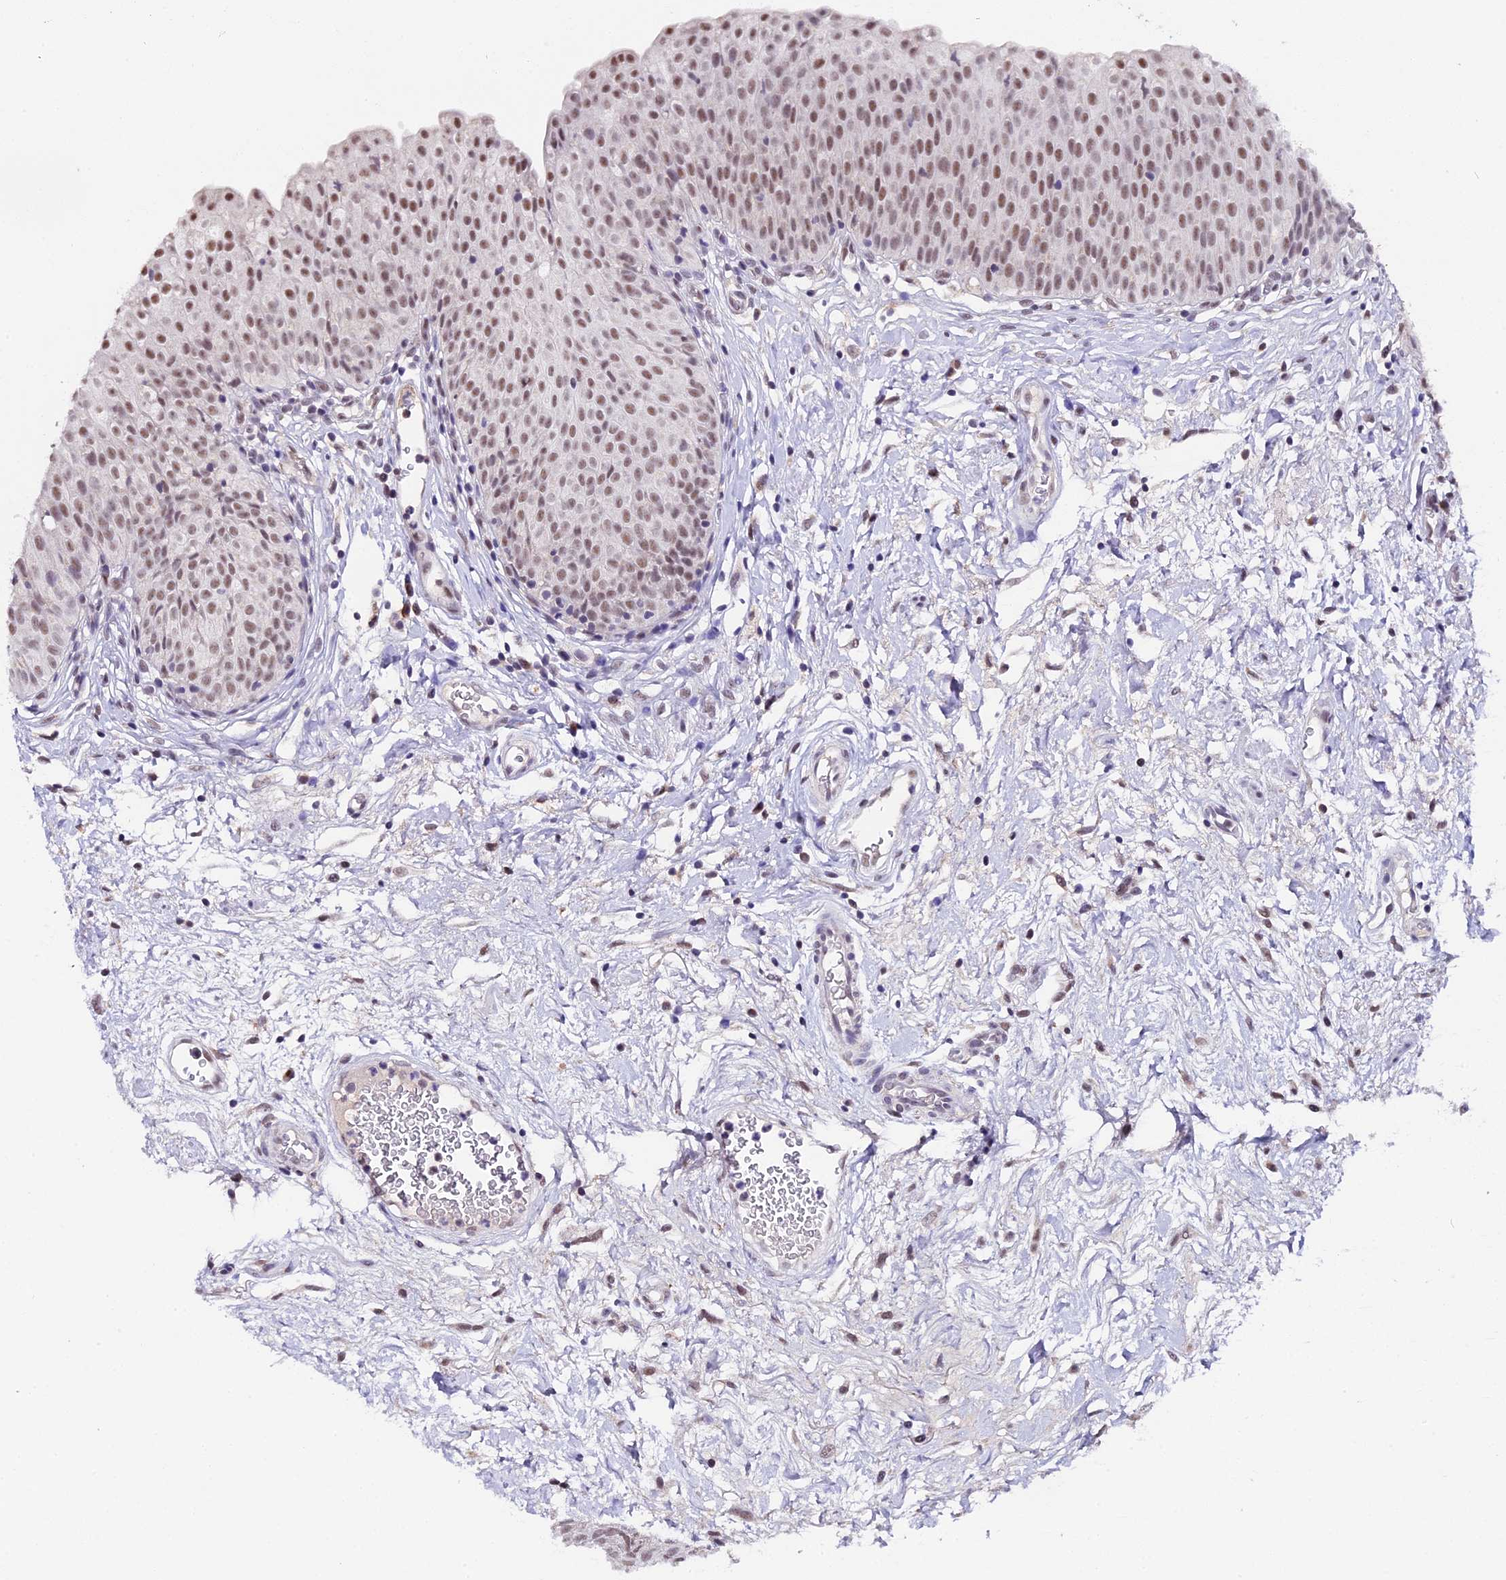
{"staining": {"intensity": "moderate", "quantity": "25%-75%", "location": "nuclear"}, "tissue": "urinary bladder", "cell_type": "Urothelial cells", "image_type": "normal", "snomed": [{"axis": "morphology", "description": "Normal tissue, NOS"}, {"axis": "topography", "description": "Urinary bladder"}], "caption": "High-magnification brightfield microscopy of unremarkable urinary bladder stained with DAB (3,3'-diaminobenzidine) (brown) and counterstained with hematoxylin (blue). urothelial cells exhibit moderate nuclear expression is seen in about25%-75% of cells.", "gene": "NCBP1", "patient": {"sex": "male", "age": 55}}